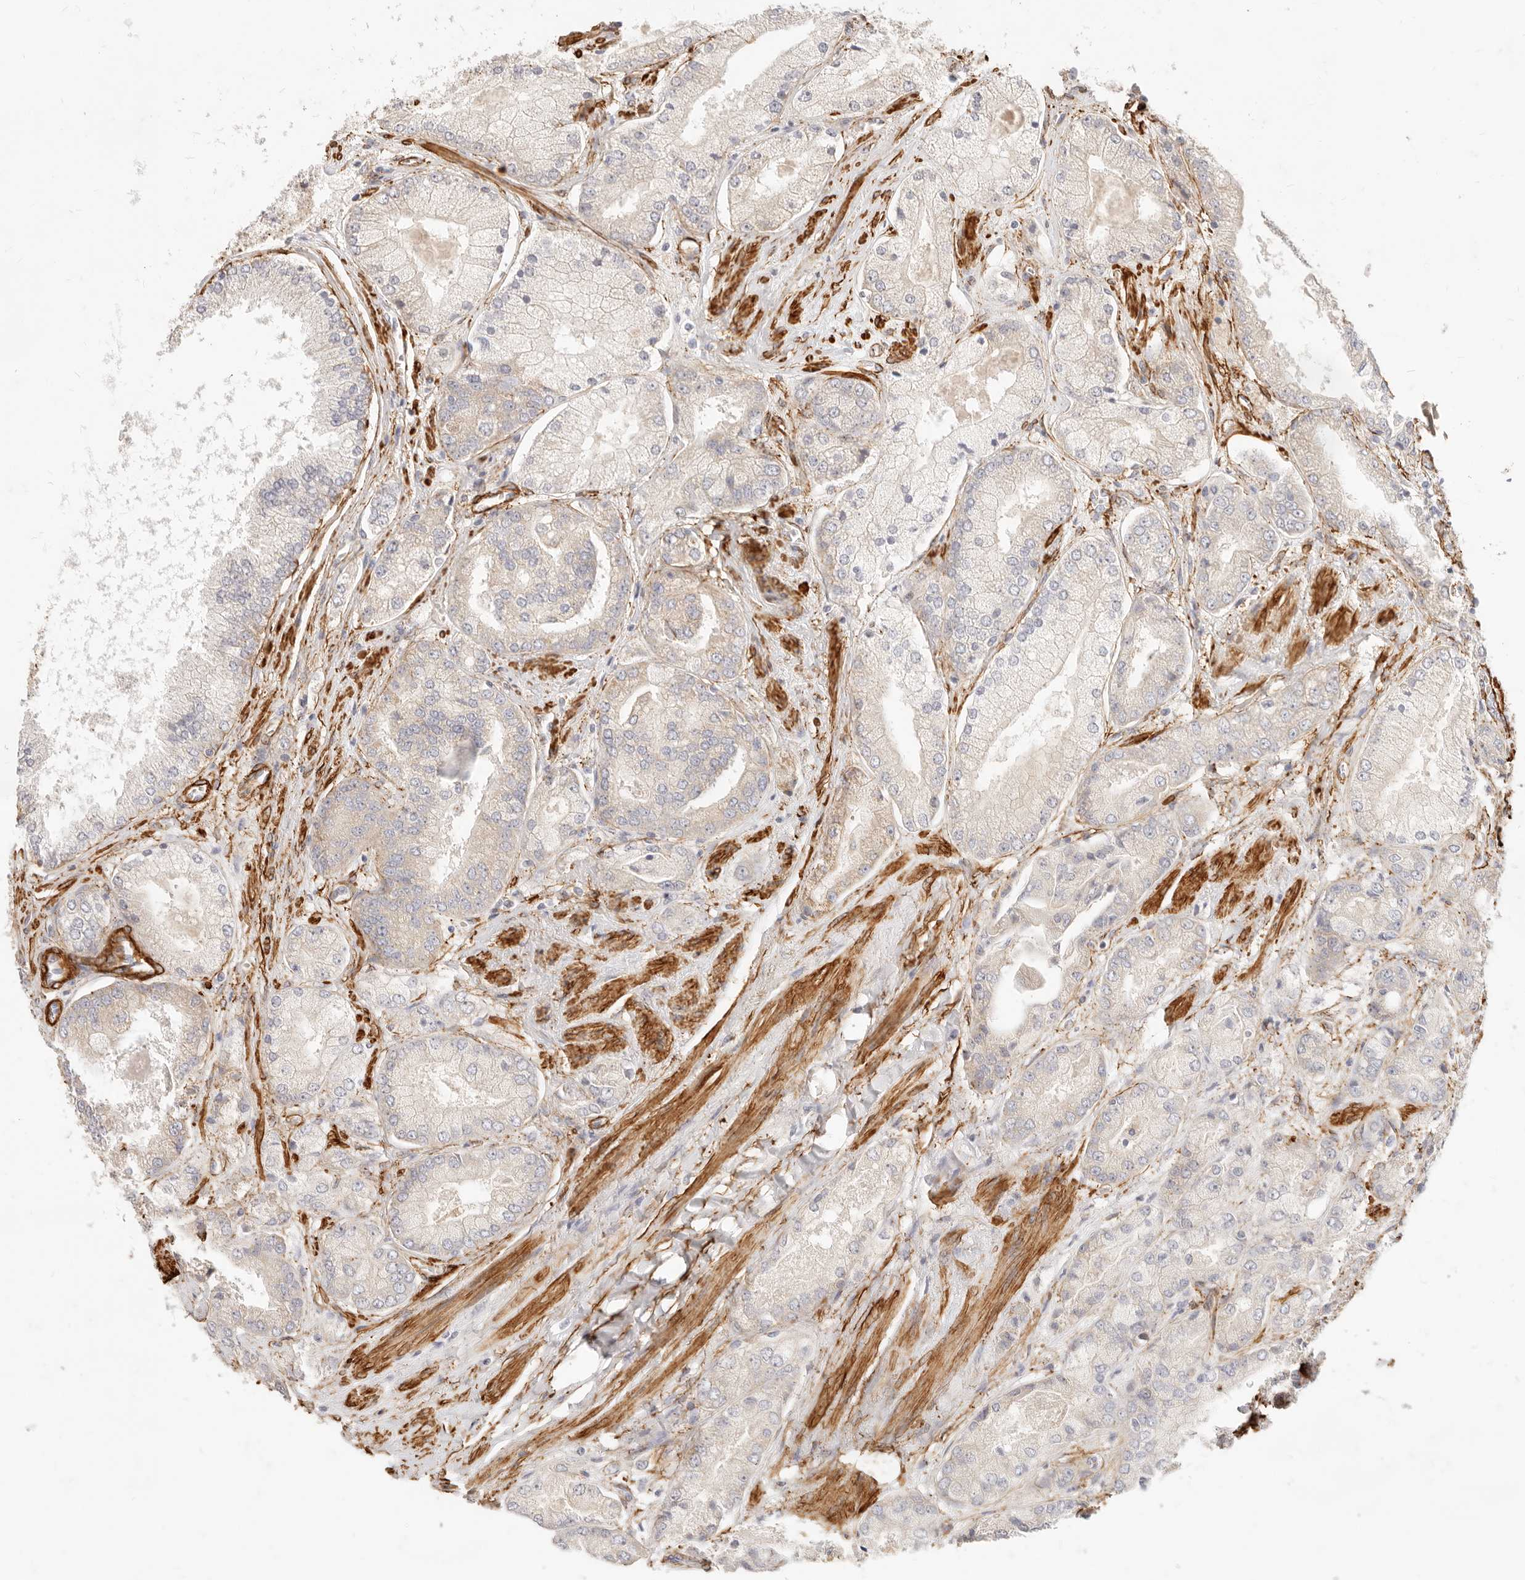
{"staining": {"intensity": "negative", "quantity": "none", "location": "none"}, "tissue": "prostate cancer", "cell_type": "Tumor cells", "image_type": "cancer", "snomed": [{"axis": "morphology", "description": "Adenocarcinoma, High grade"}, {"axis": "topography", "description": "Prostate"}], "caption": "Human prostate high-grade adenocarcinoma stained for a protein using IHC shows no expression in tumor cells.", "gene": "TMTC2", "patient": {"sex": "male", "age": 58}}